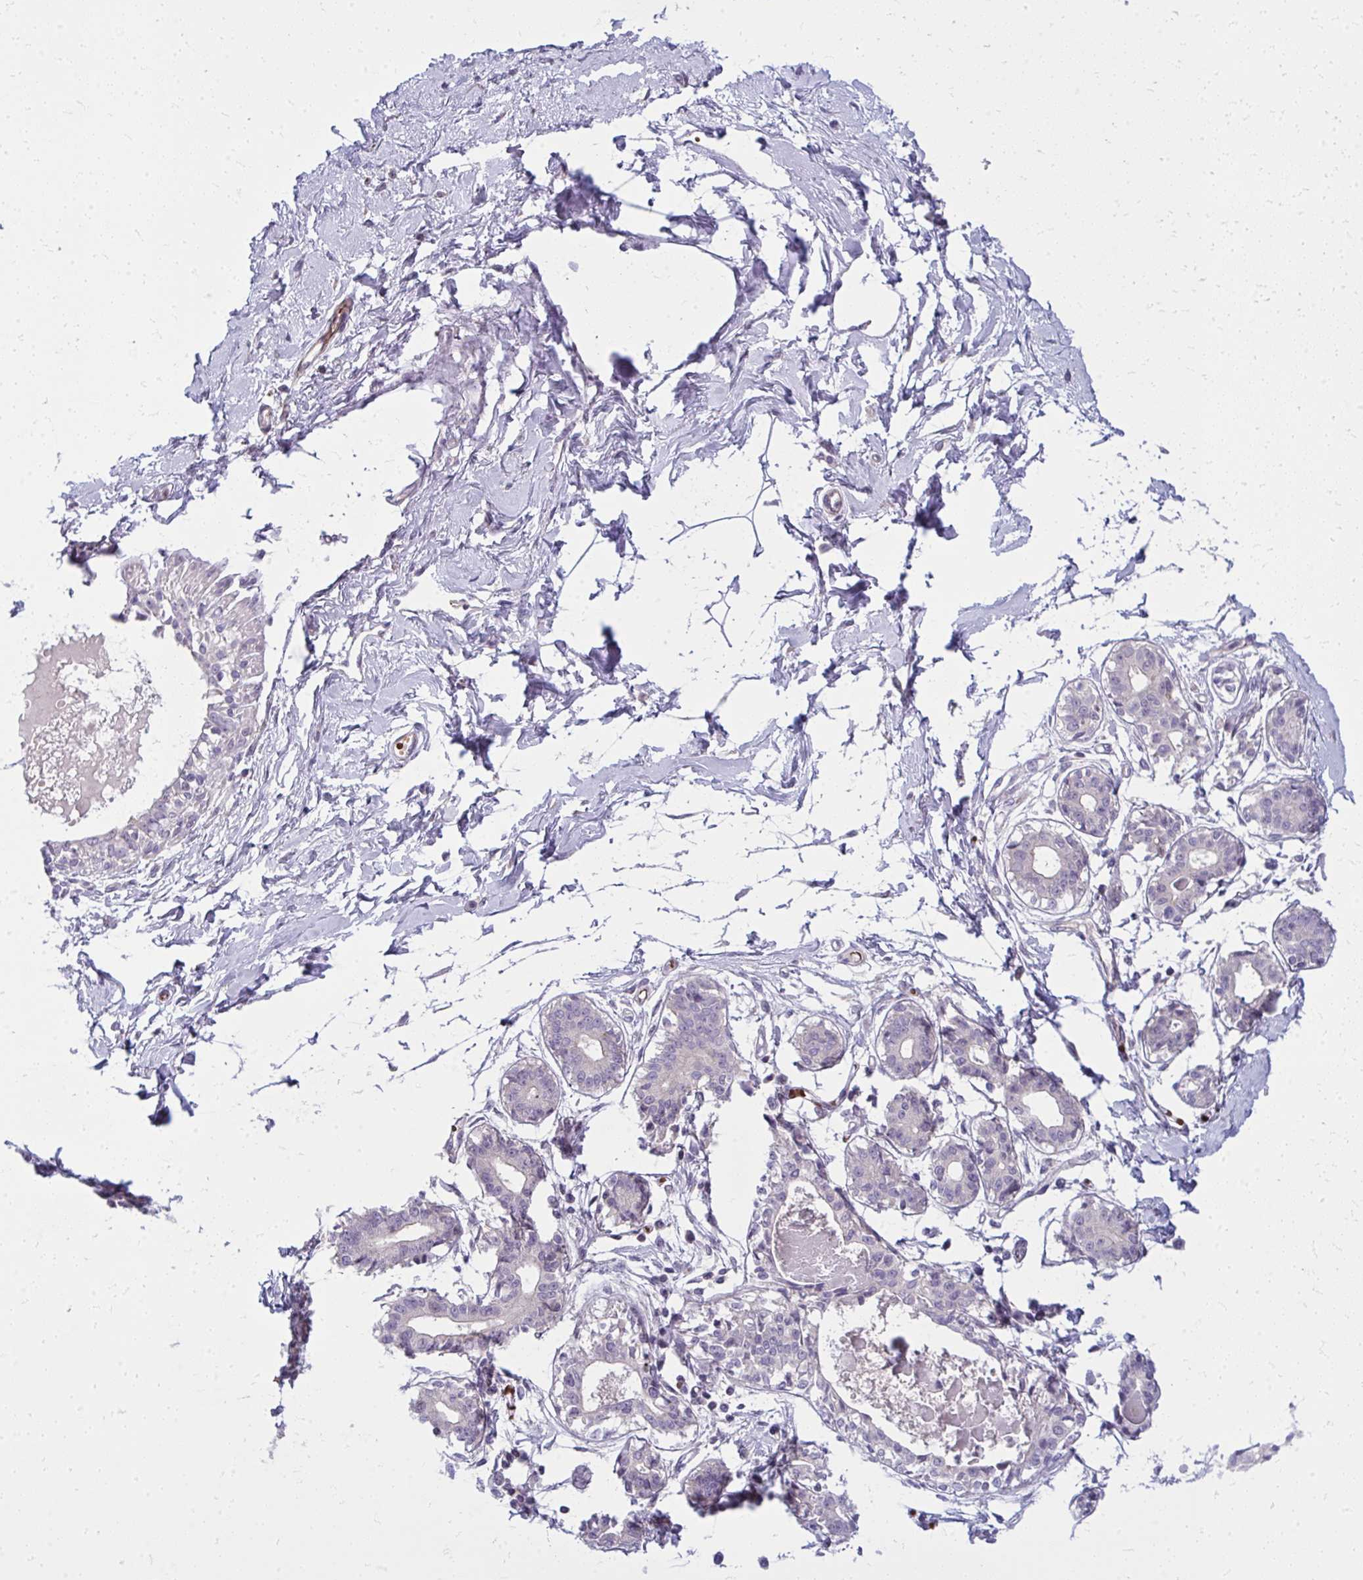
{"staining": {"intensity": "negative", "quantity": "none", "location": "none"}, "tissue": "breast", "cell_type": "Adipocytes", "image_type": "normal", "snomed": [{"axis": "morphology", "description": "Normal tissue, NOS"}, {"axis": "topography", "description": "Breast"}], "caption": "IHC of benign breast demonstrates no staining in adipocytes. Brightfield microscopy of immunohistochemistry stained with DAB (brown) and hematoxylin (blue), captured at high magnification.", "gene": "SLC14A1", "patient": {"sex": "female", "age": 45}}